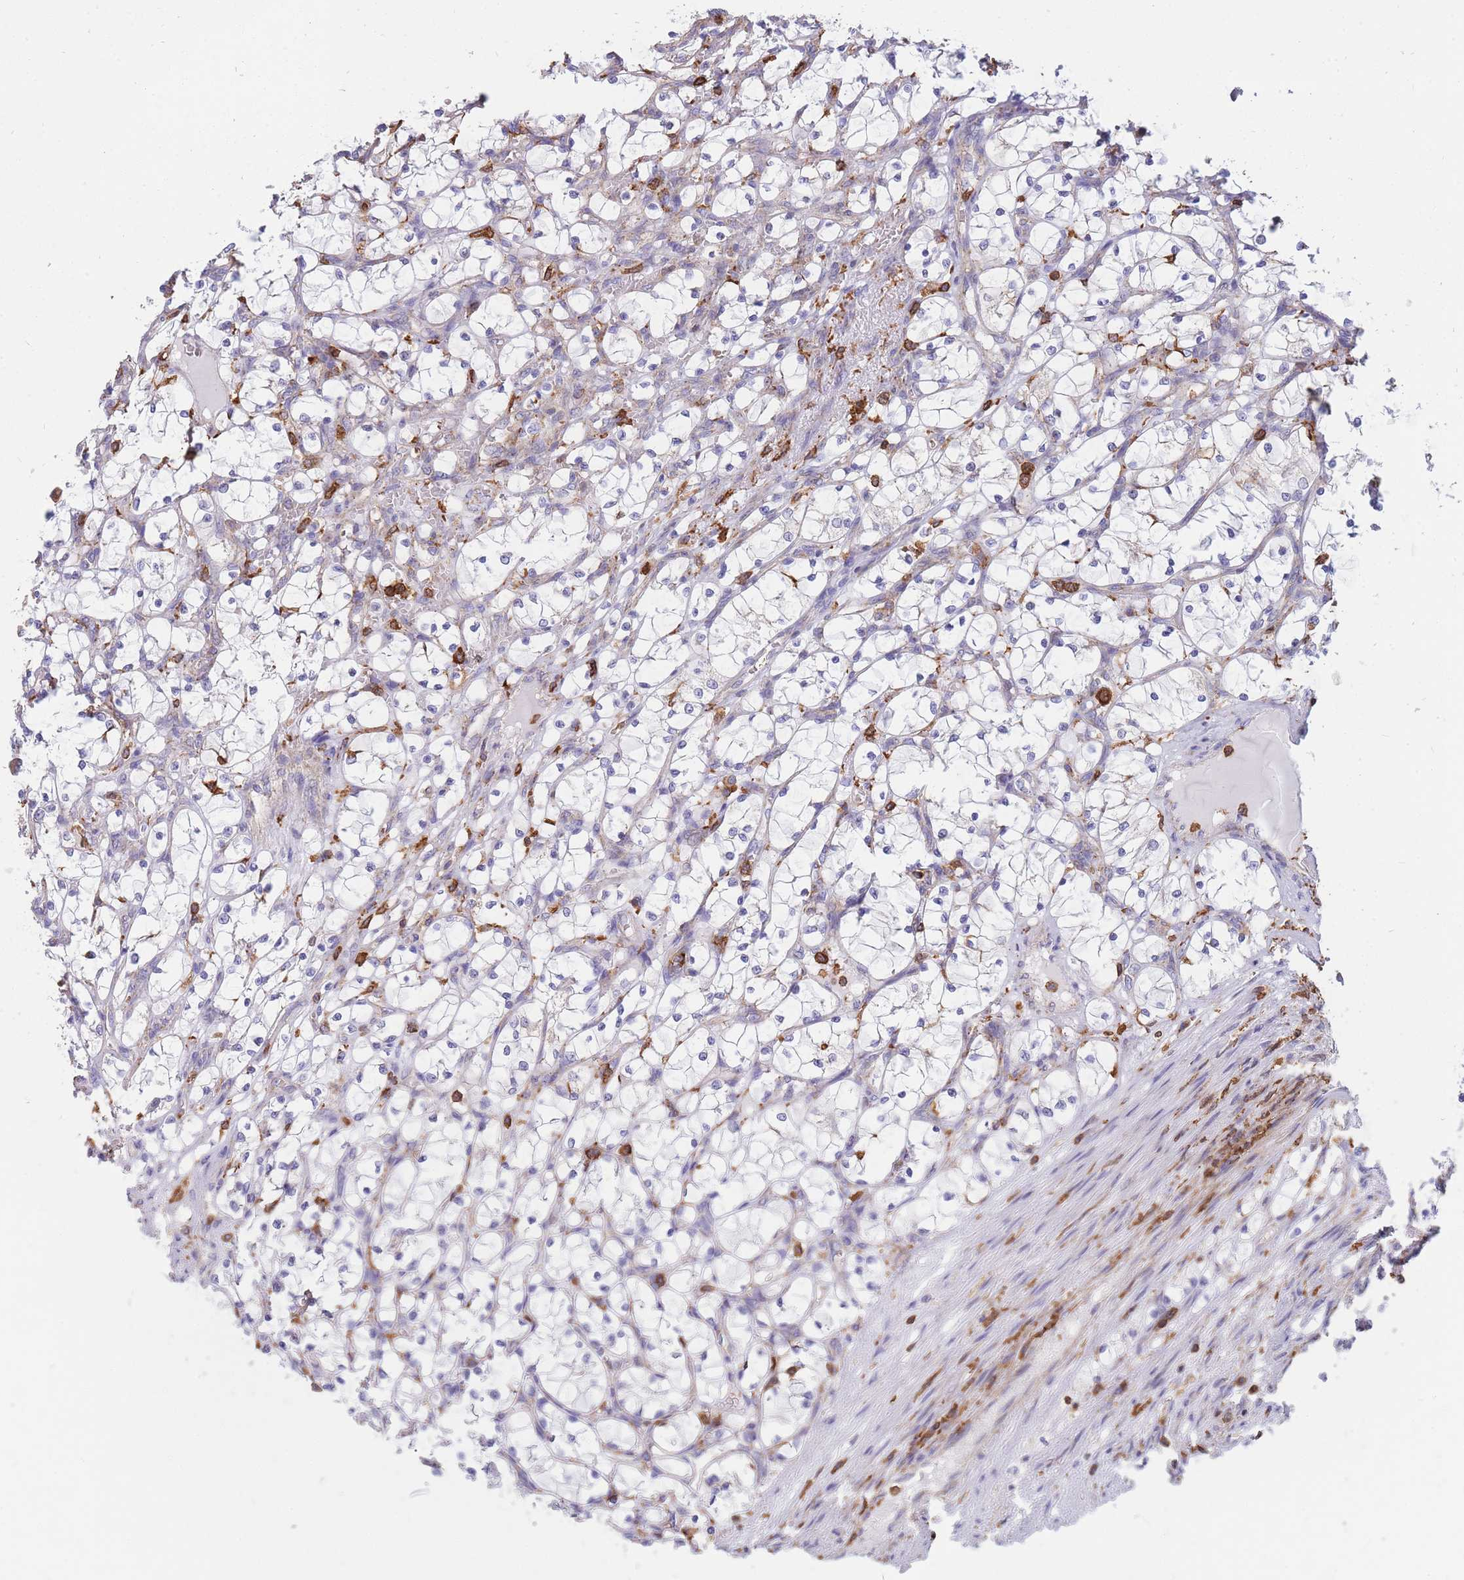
{"staining": {"intensity": "negative", "quantity": "none", "location": "none"}, "tissue": "renal cancer", "cell_type": "Tumor cells", "image_type": "cancer", "snomed": [{"axis": "morphology", "description": "Adenocarcinoma, NOS"}, {"axis": "topography", "description": "Kidney"}], "caption": "The photomicrograph exhibits no staining of tumor cells in renal adenocarcinoma.", "gene": "MRPL54", "patient": {"sex": "female", "age": 69}}